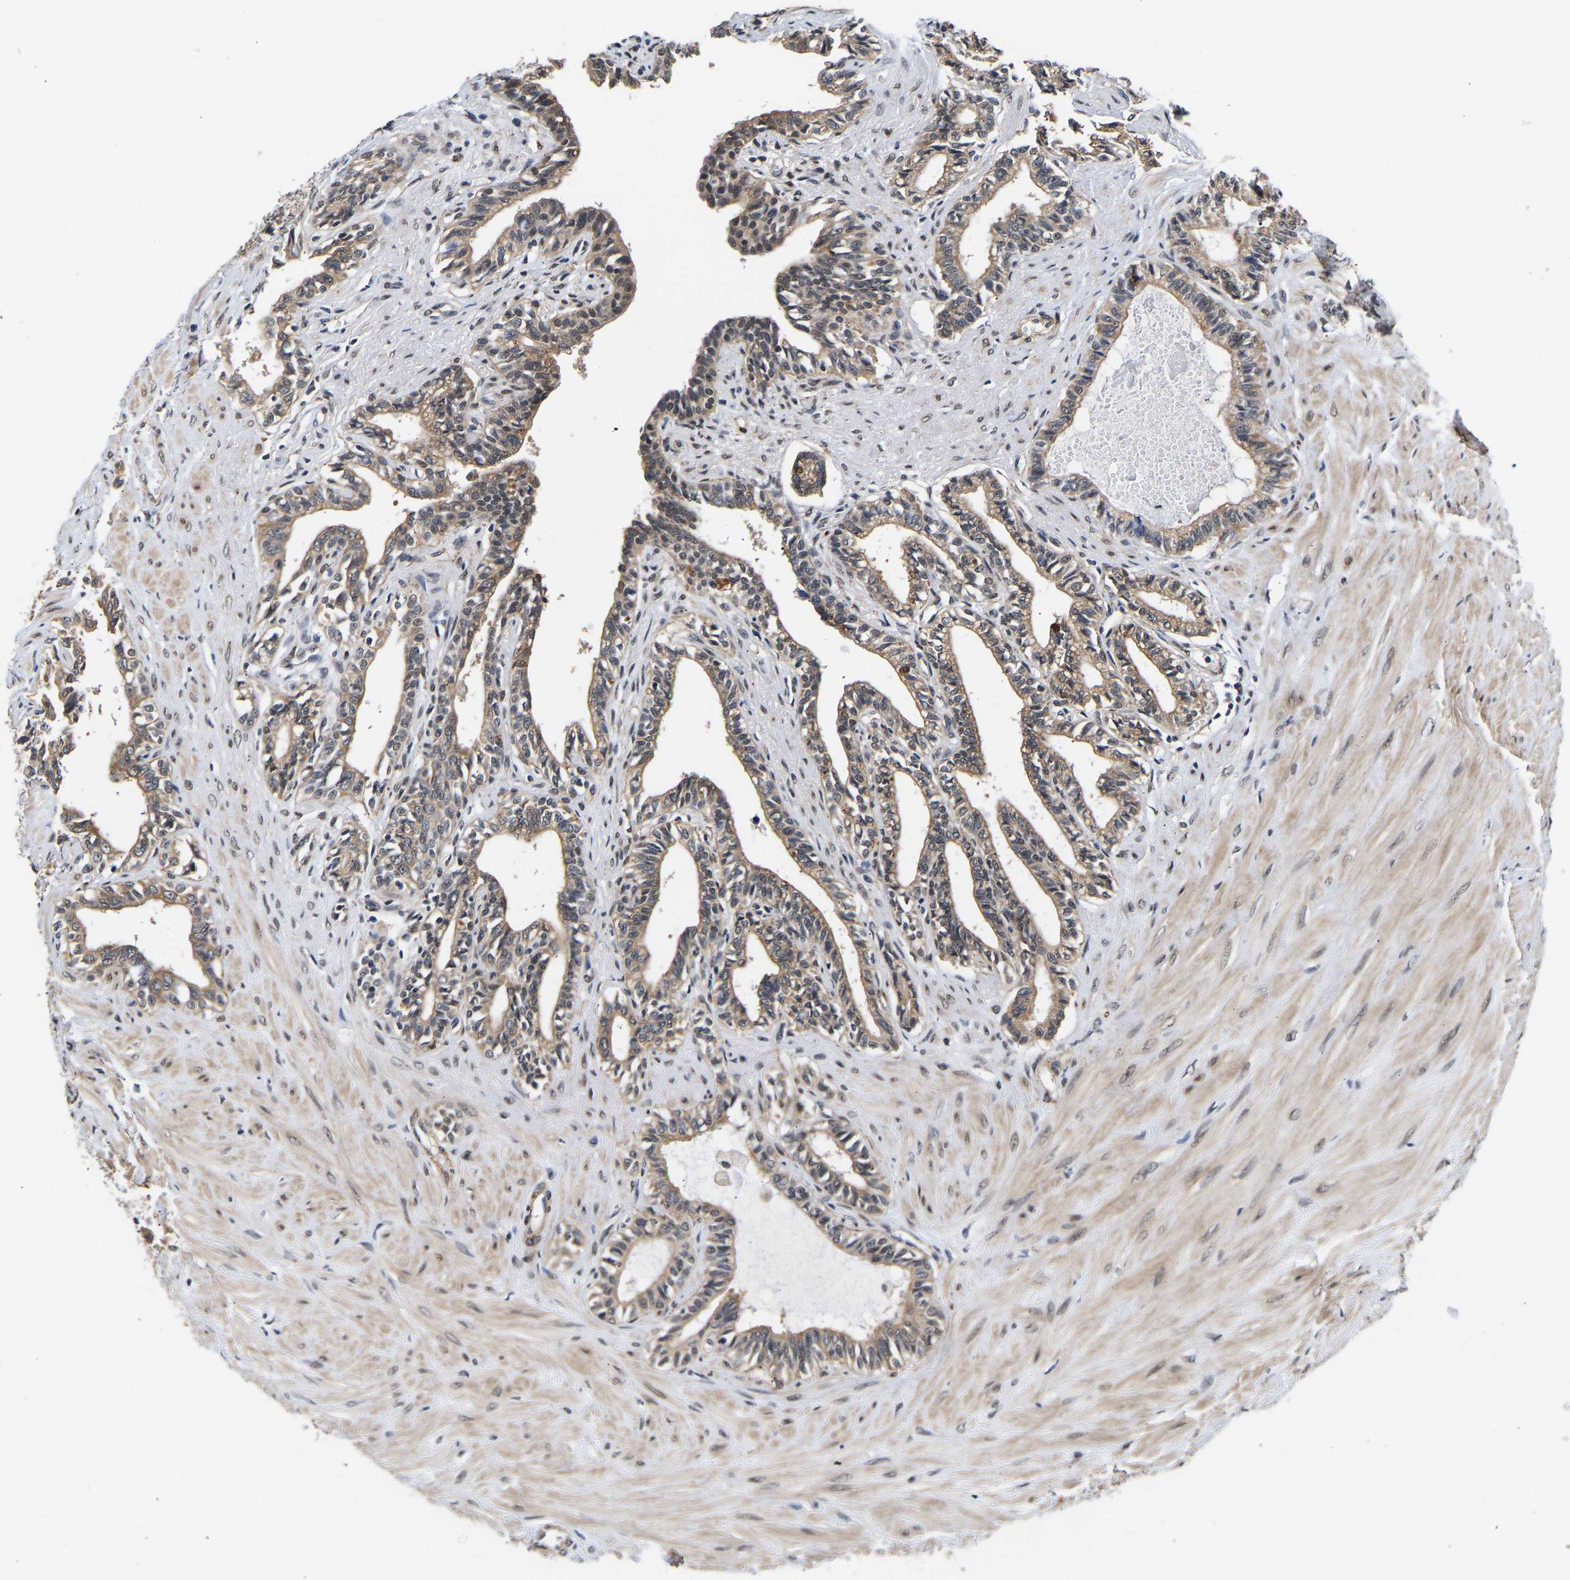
{"staining": {"intensity": "weak", "quantity": ">75%", "location": "cytoplasmic/membranous"}, "tissue": "seminal vesicle", "cell_type": "Glandular cells", "image_type": "normal", "snomed": [{"axis": "morphology", "description": "Normal tissue, NOS"}, {"axis": "morphology", "description": "Adenocarcinoma, High grade"}, {"axis": "topography", "description": "Prostate"}, {"axis": "topography", "description": "Seminal veicle"}], "caption": "DAB (3,3'-diaminobenzidine) immunohistochemical staining of normal seminal vesicle shows weak cytoplasmic/membranous protein positivity in approximately >75% of glandular cells. (DAB = brown stain, brightfield microscopy at high magnification).", "gene": "METTL16", "patient": {"sex": "male", "age": 55}}